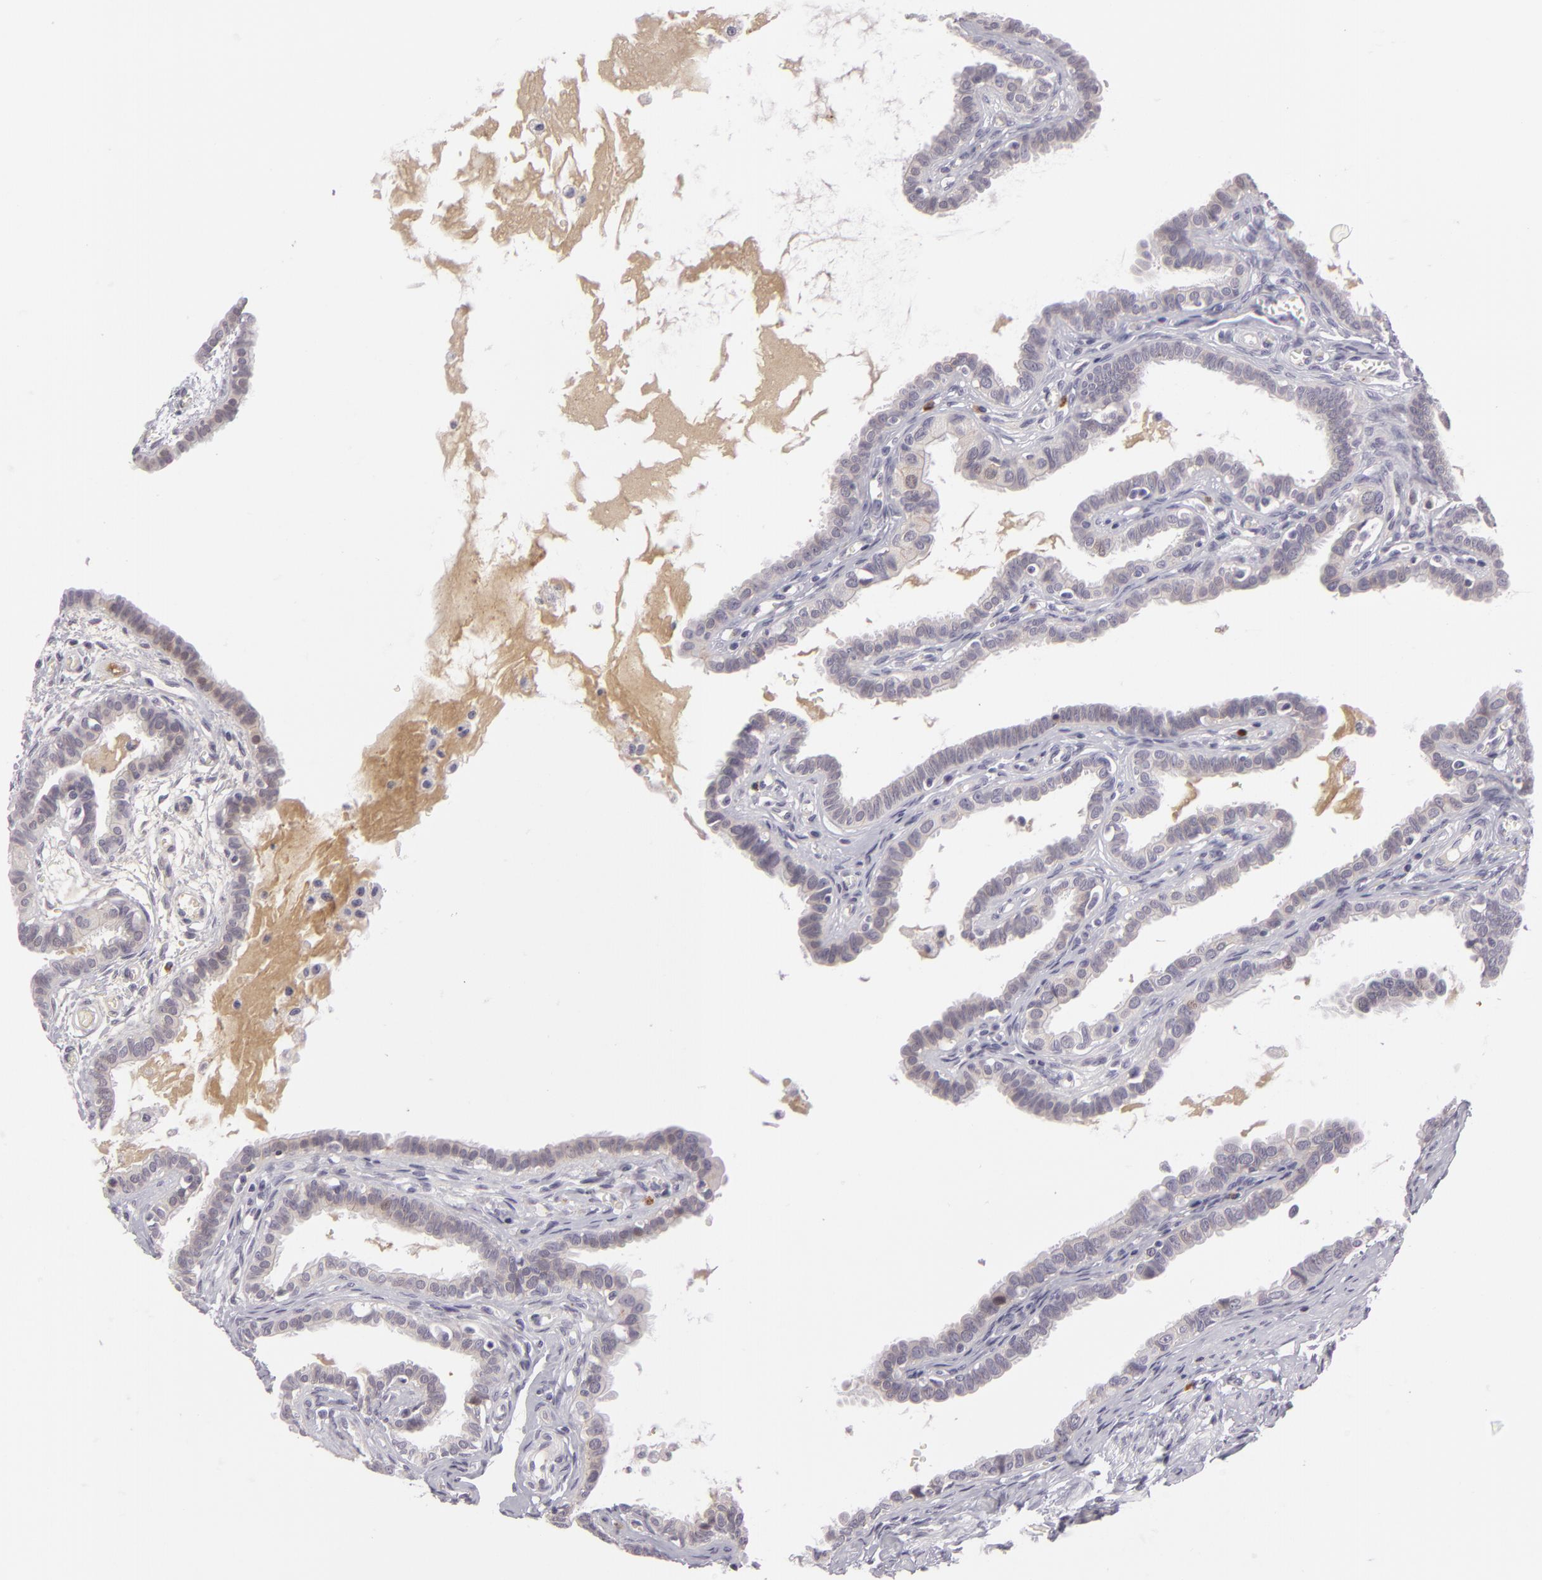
{"staining": {"intensity": "negative", "quantity": "none", "location": "none"}, "tissue": "fallopian tube", "cell_type": "Glandular cells", "image_type": "normal", "snomed": [{"axis": "morphology", "description": "Normal tissue, NOS"}, {"axis": "topography", "description": "Fallopian tube"}], "caption": "Protein analysis of unremarkable fallopian tube demonstrates no significant staining in glandular cells. (IHC, brightfield microscopy, high magnification).", "gene": "CTNNB1", "patient": {"sex": "female", "age": 67}}